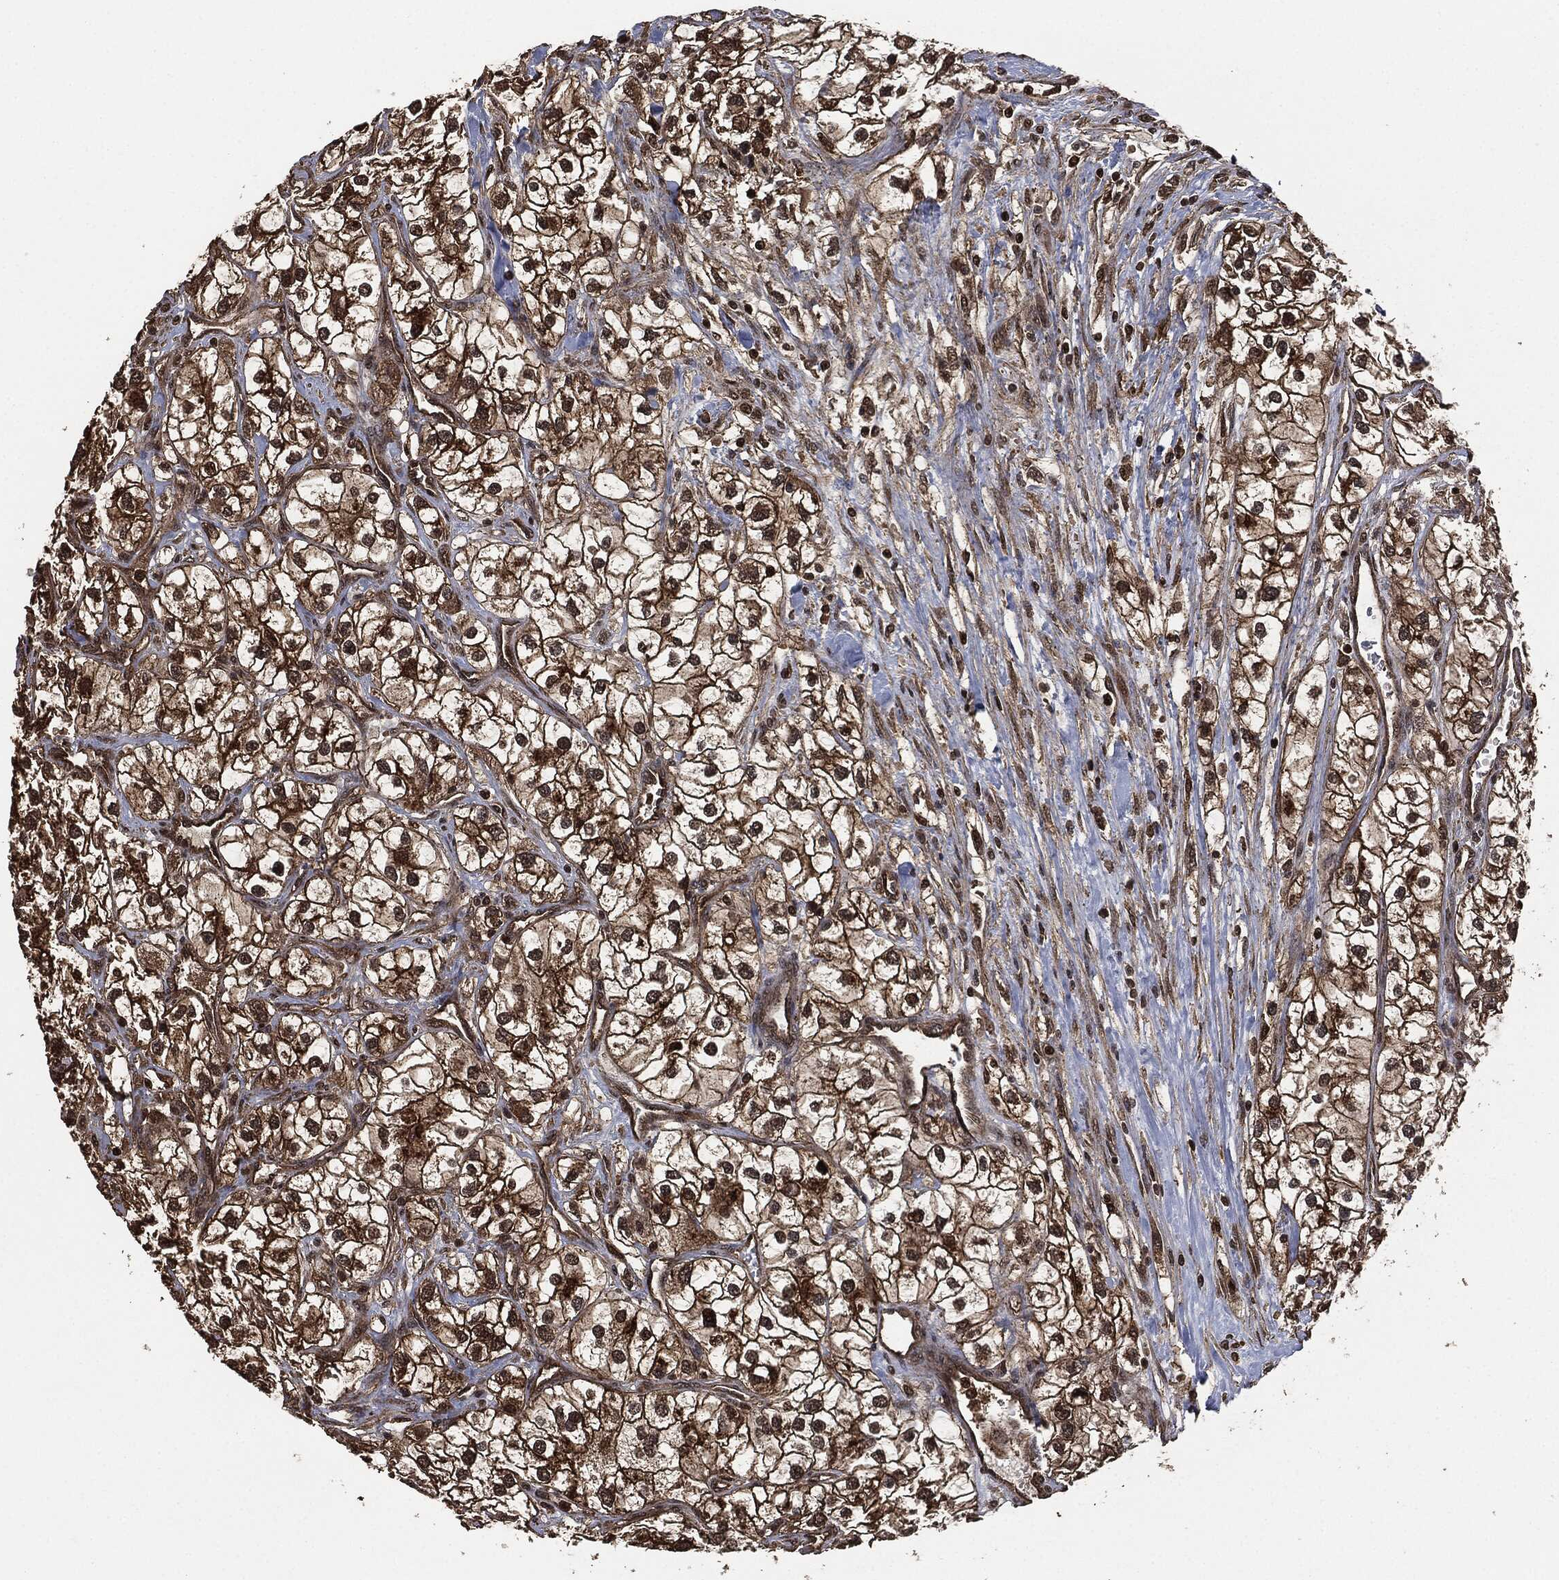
{"staining": {"intensity": "strong", "quantity": ">75%", "location": "cytoplasmic/membranous,nuclear"}, "tissue": "renal cancer", "cell_type": "Tumor cells", "image_type": "cancer", "snomed": [{"axis": "morphology", "description": "Adenocarcinoma, NOS"}, {"axis": "topography", "description": "Kidney"}], "caption": "A histopathology image showing strong cytoplasmic/membranous and nuclear staining in approximately >75% of tumor cells in renal cancer (adenocarcinoma), as visualized by brown immunohistochemical staining.", "gene": "HRAS", "patient": {"sex": "male", "age": 59}}